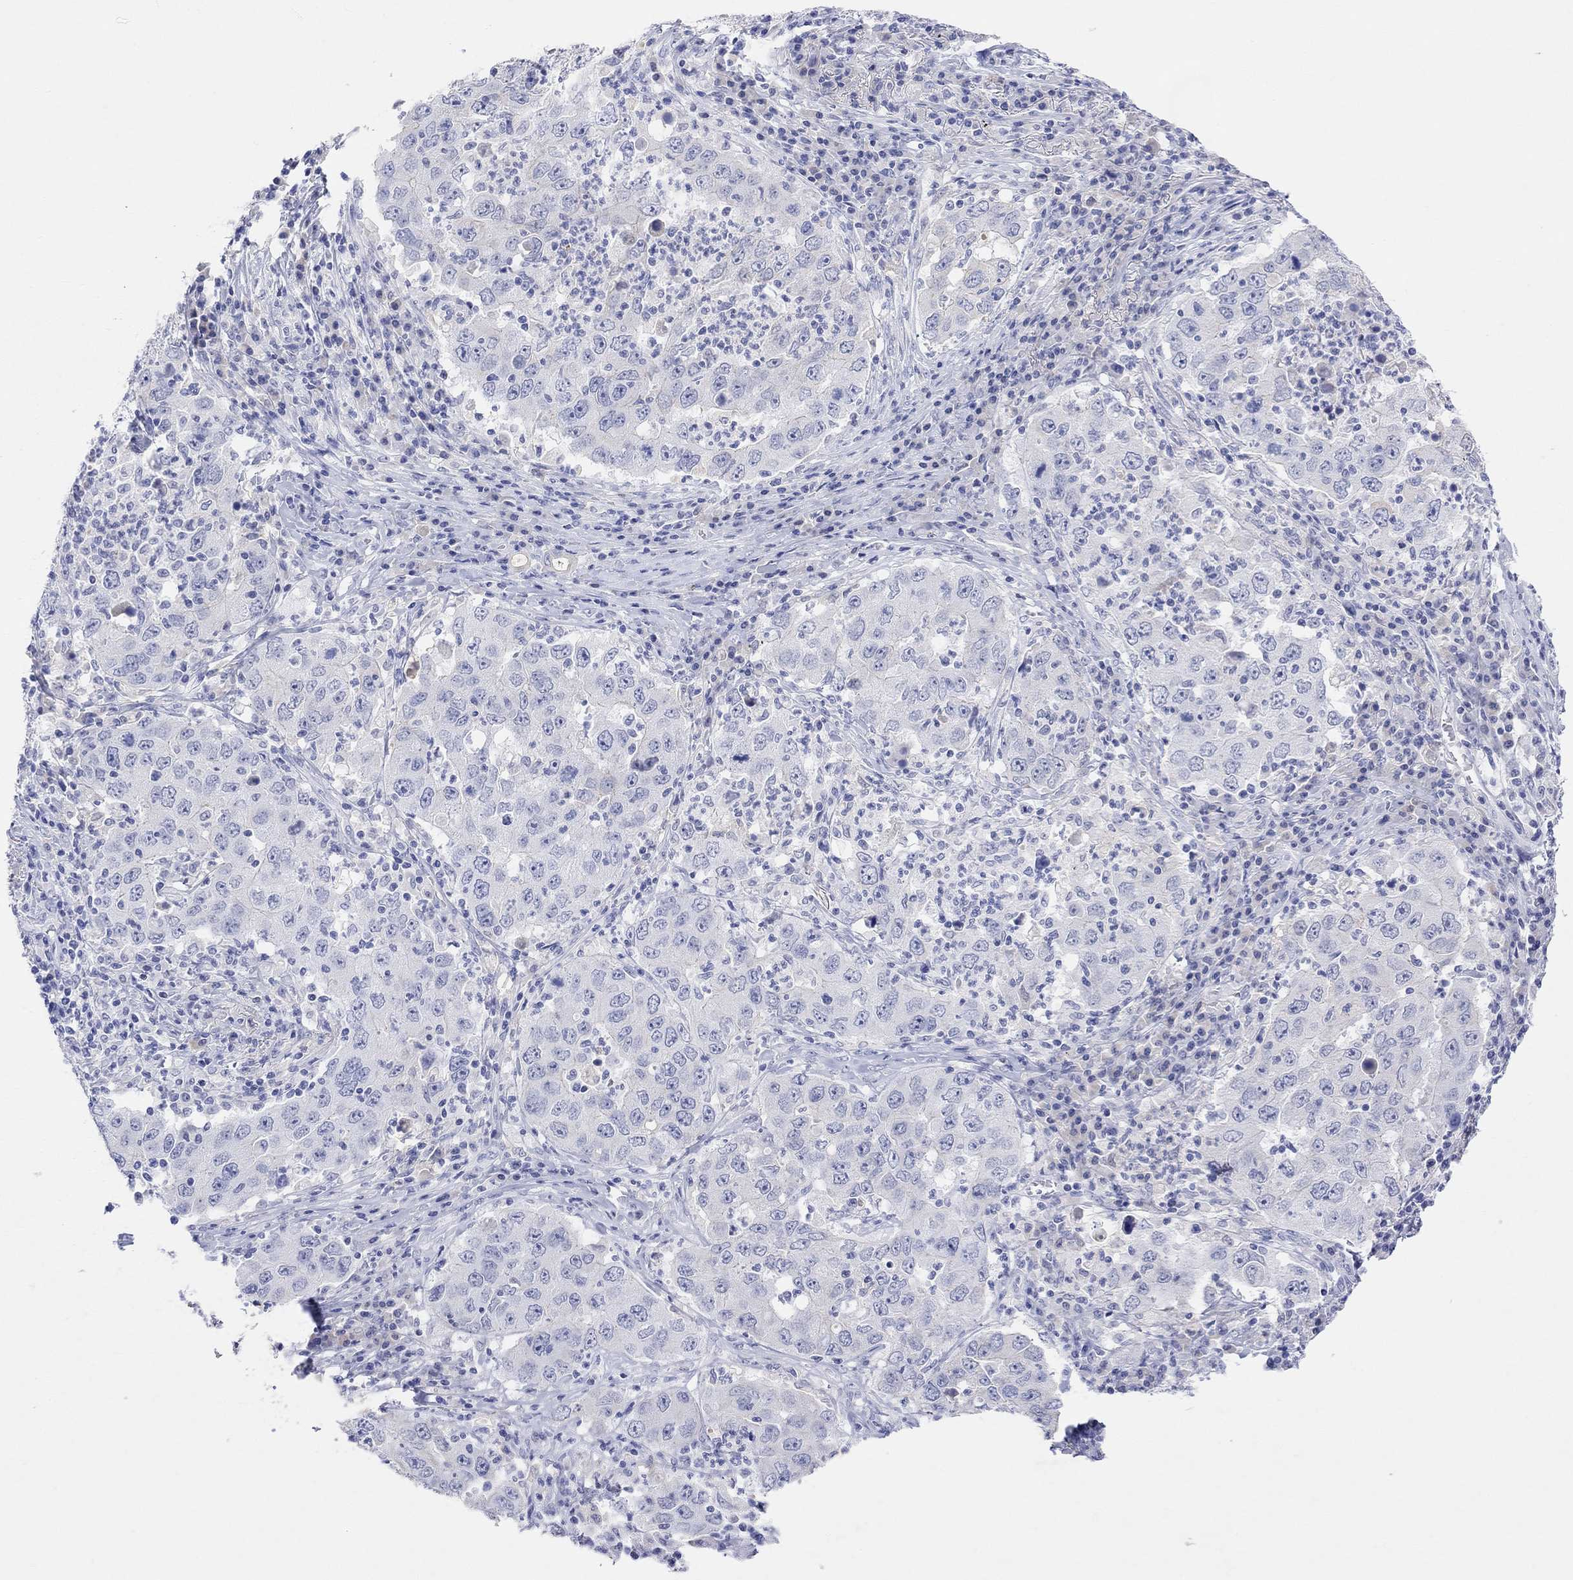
{"staining": {"intensity": "negative", "quantity": "none", "location": "none"}, "tissue": "lung cancer", "cell_type": "Tumor cells", "image_type": "cancer", "snomed": [{"axis": "morphology", "description": "Adenocarcinoma, NOS"}, {"axis": "topography", "description": "Lung"}], "caption": "High magnification brightfield microscopy of adenocarcinoma (lung) stained with DAB (brown) and counterstained with hematoxylin (blue): tumor cells show no significant positivity. Nuclei are stained in blue.", "gene": "TYR", "patient": {"sex": "male", "age": 73}}